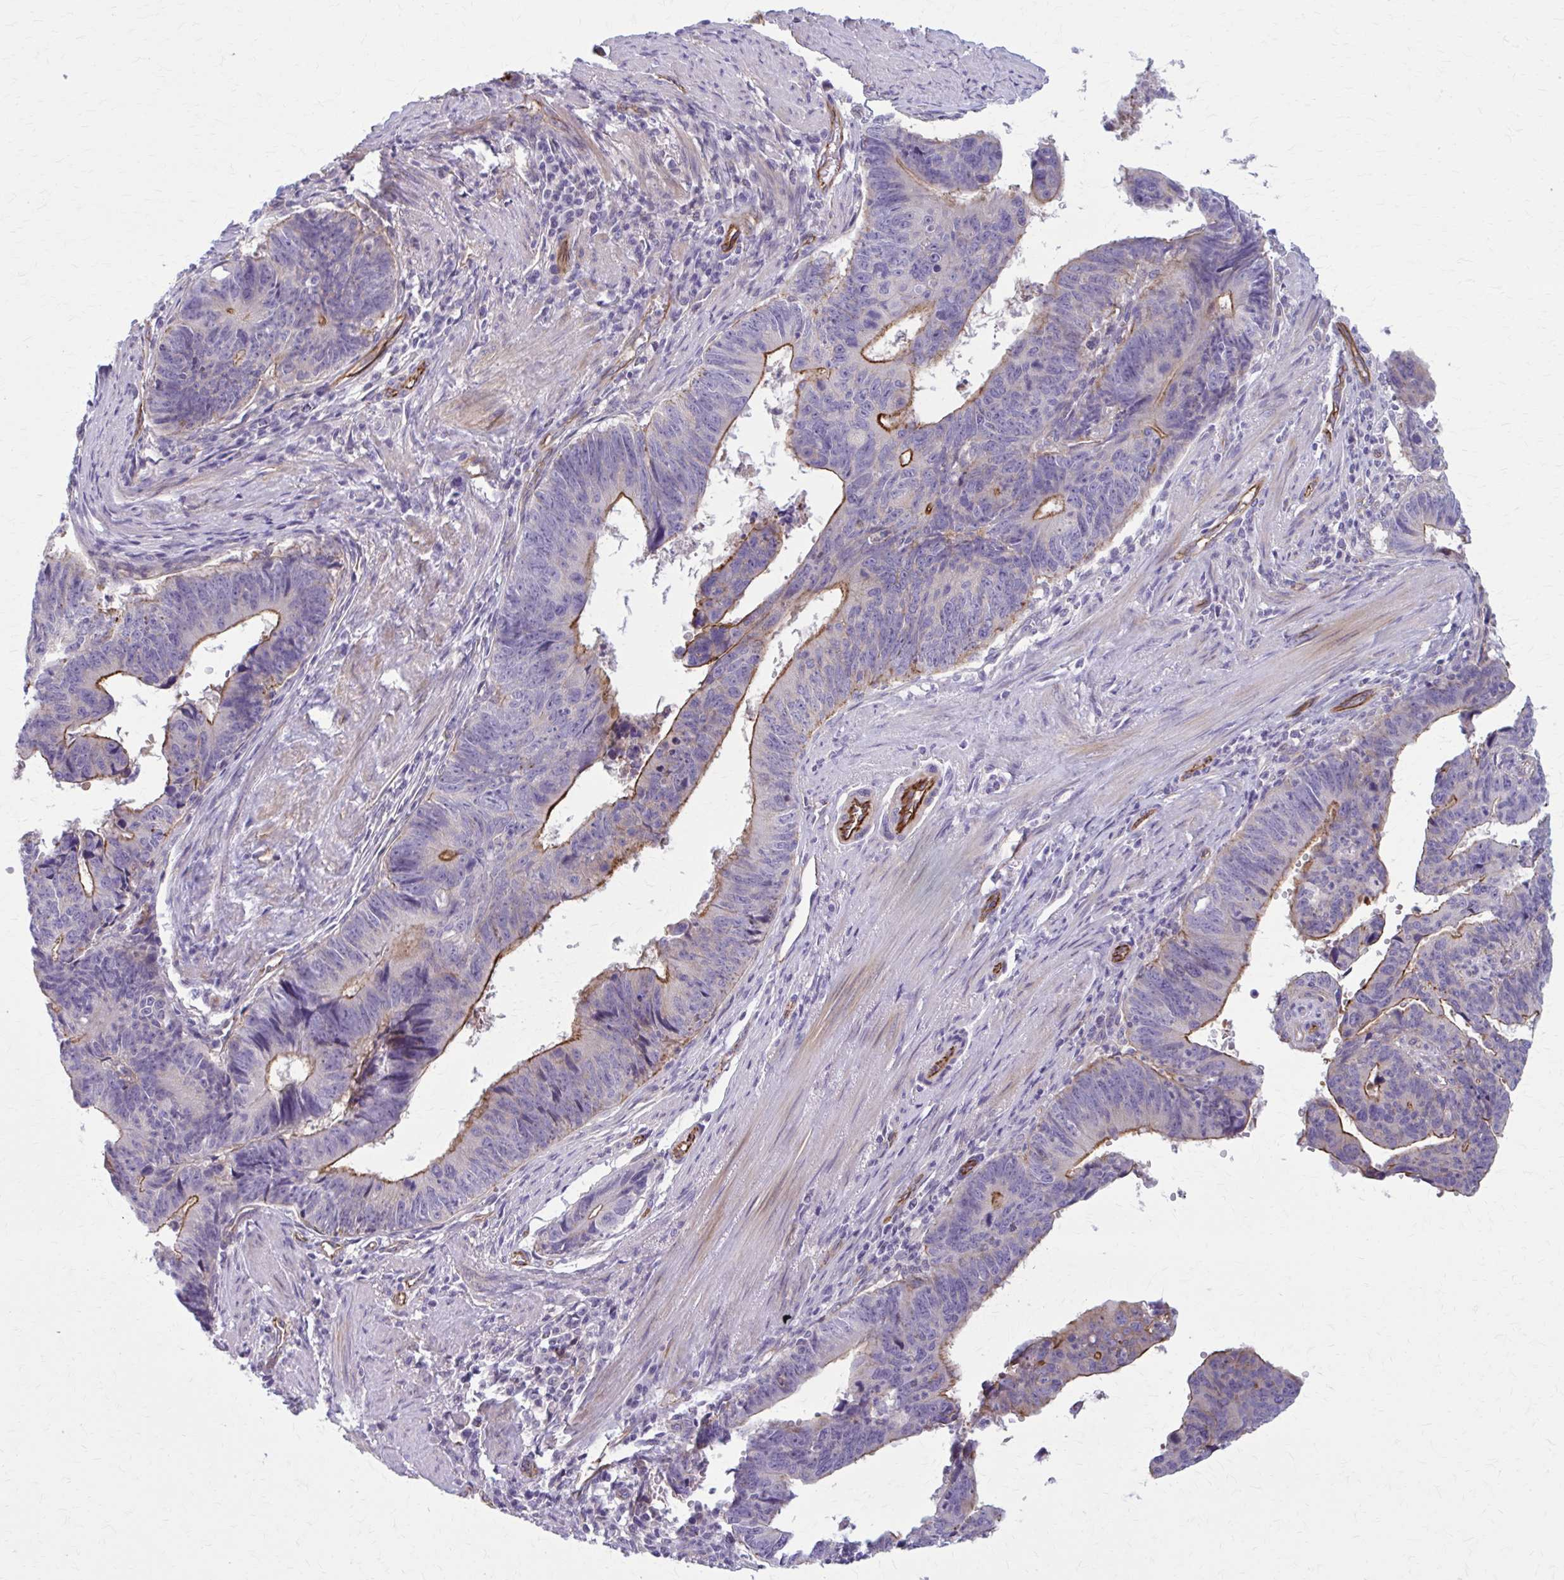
{"staining": {"intensity": "moderate", "quantity": "25%-75%", "location": "cytoplasmic/membranous"}, "tissue": "stomach cancer", "cell_type": "Tumor cells", "image_type": "cancer", "snomed": [{"axis": "morphology", "description": "Adenocarcinoma, NOS"}, {"axis": "topography", "description": "Stomach"}], "caption": "This is an image of IHC staining of adenocarcinoma (stomach), which shows moderate staining in the cytoplasmic/membranous of tumor cells.", "gene": "ZDHHC7", "patient": {"sex": "male", "age": 59}}